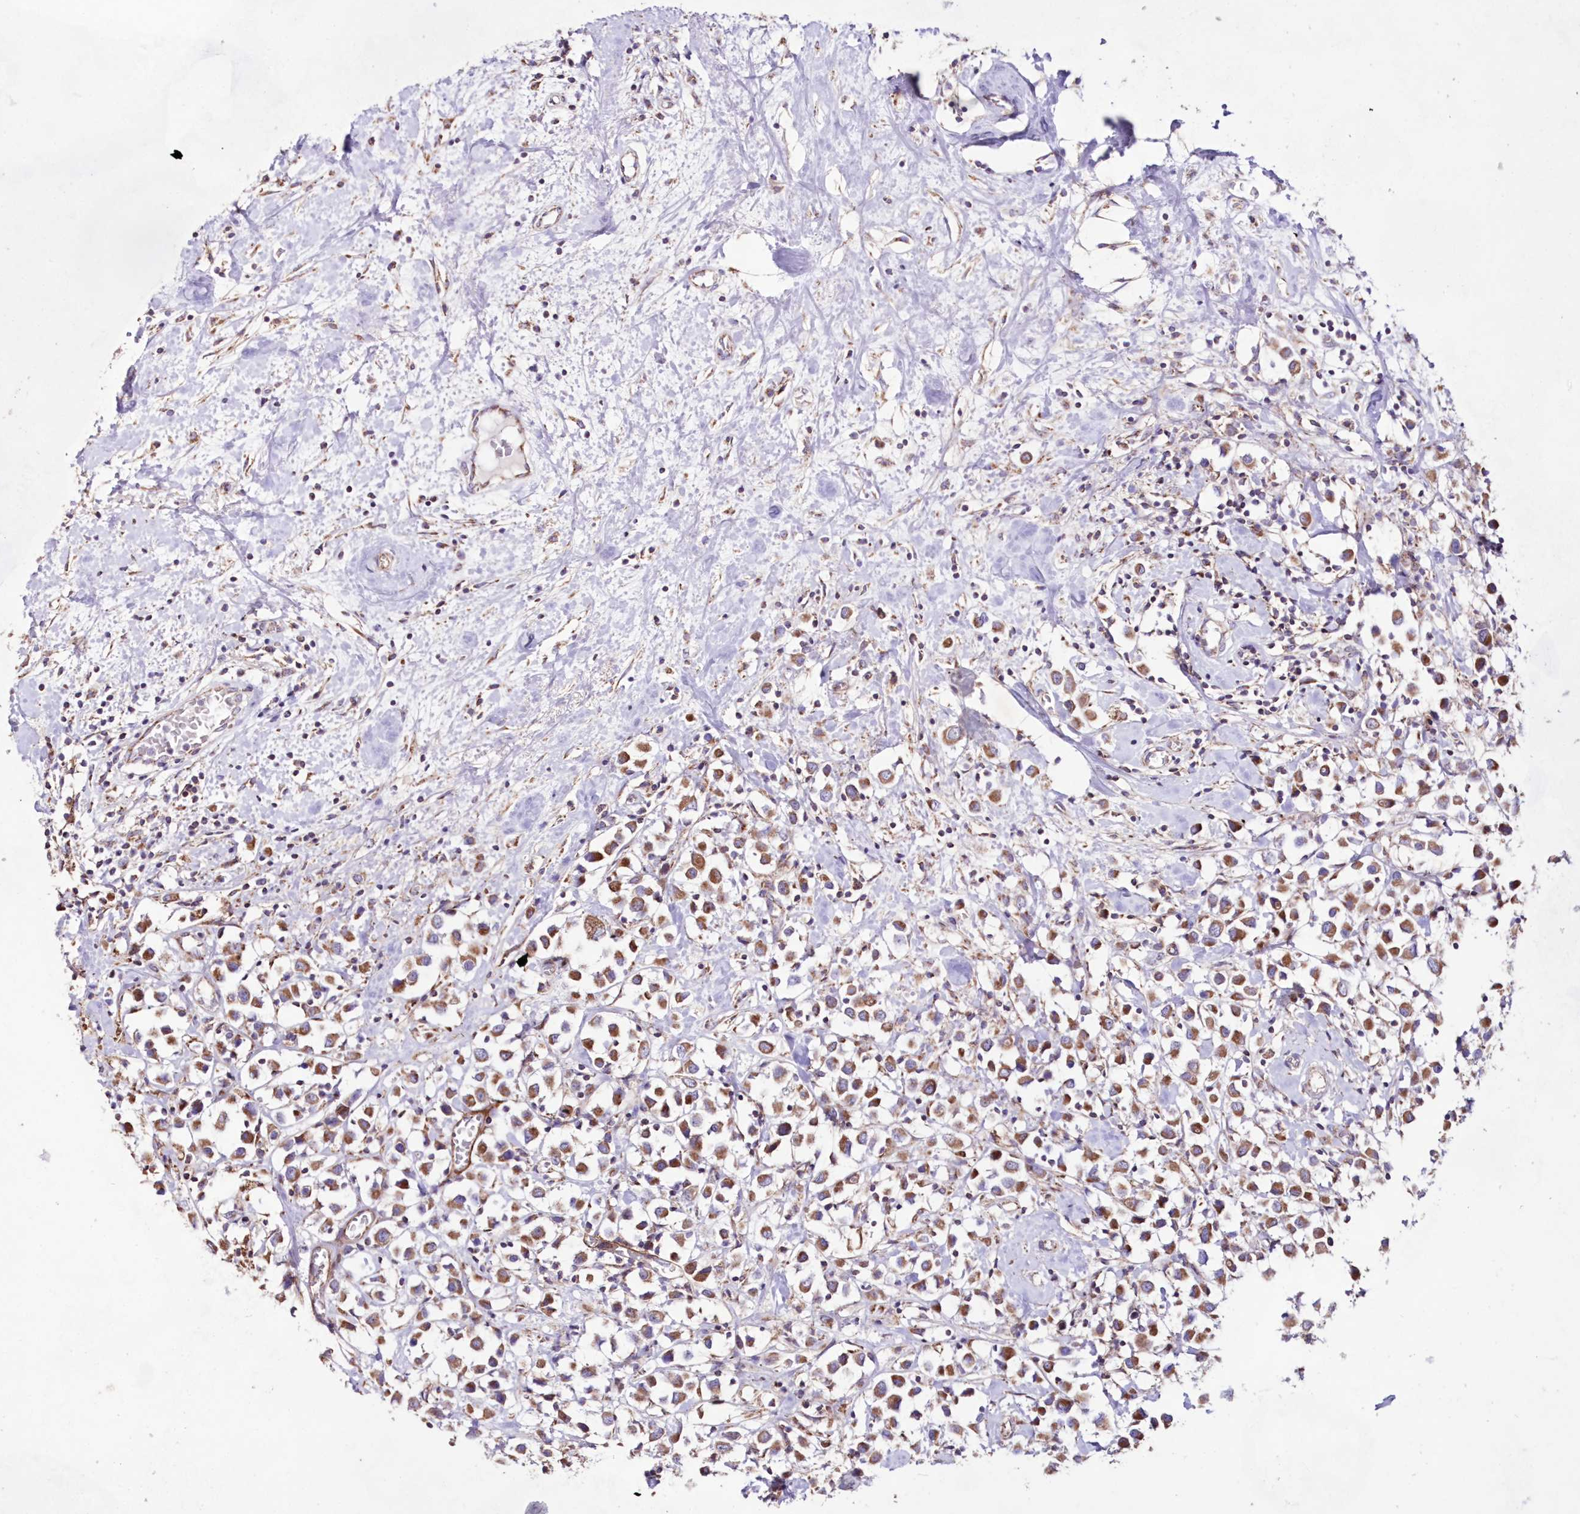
{"staining": {"intensity": "moderate", "quantity": ">75%", "location": "cytoplasmic/membranous"}, "tissue": "breast cancer", "cell_type": "Tumor cells", "image_type": "cancer", "snomed": [{"axis": "morphology", "description": "Duct carcinoma"}, {"axis": "topography", "description": "Breast"}], "caption": "IHC (DAB (3,3'-diaminobenzidine)) staining of human invasive ductal carcinoma (breast) demonstrates moderate cytoplasmic/membranous protein staining in about >75% of tumor cells. (brown staining indicates protein expression, while blue staining denotes nuclei).", "gene": "HADHB", "patient": {"sex": "female", "age": 61}}